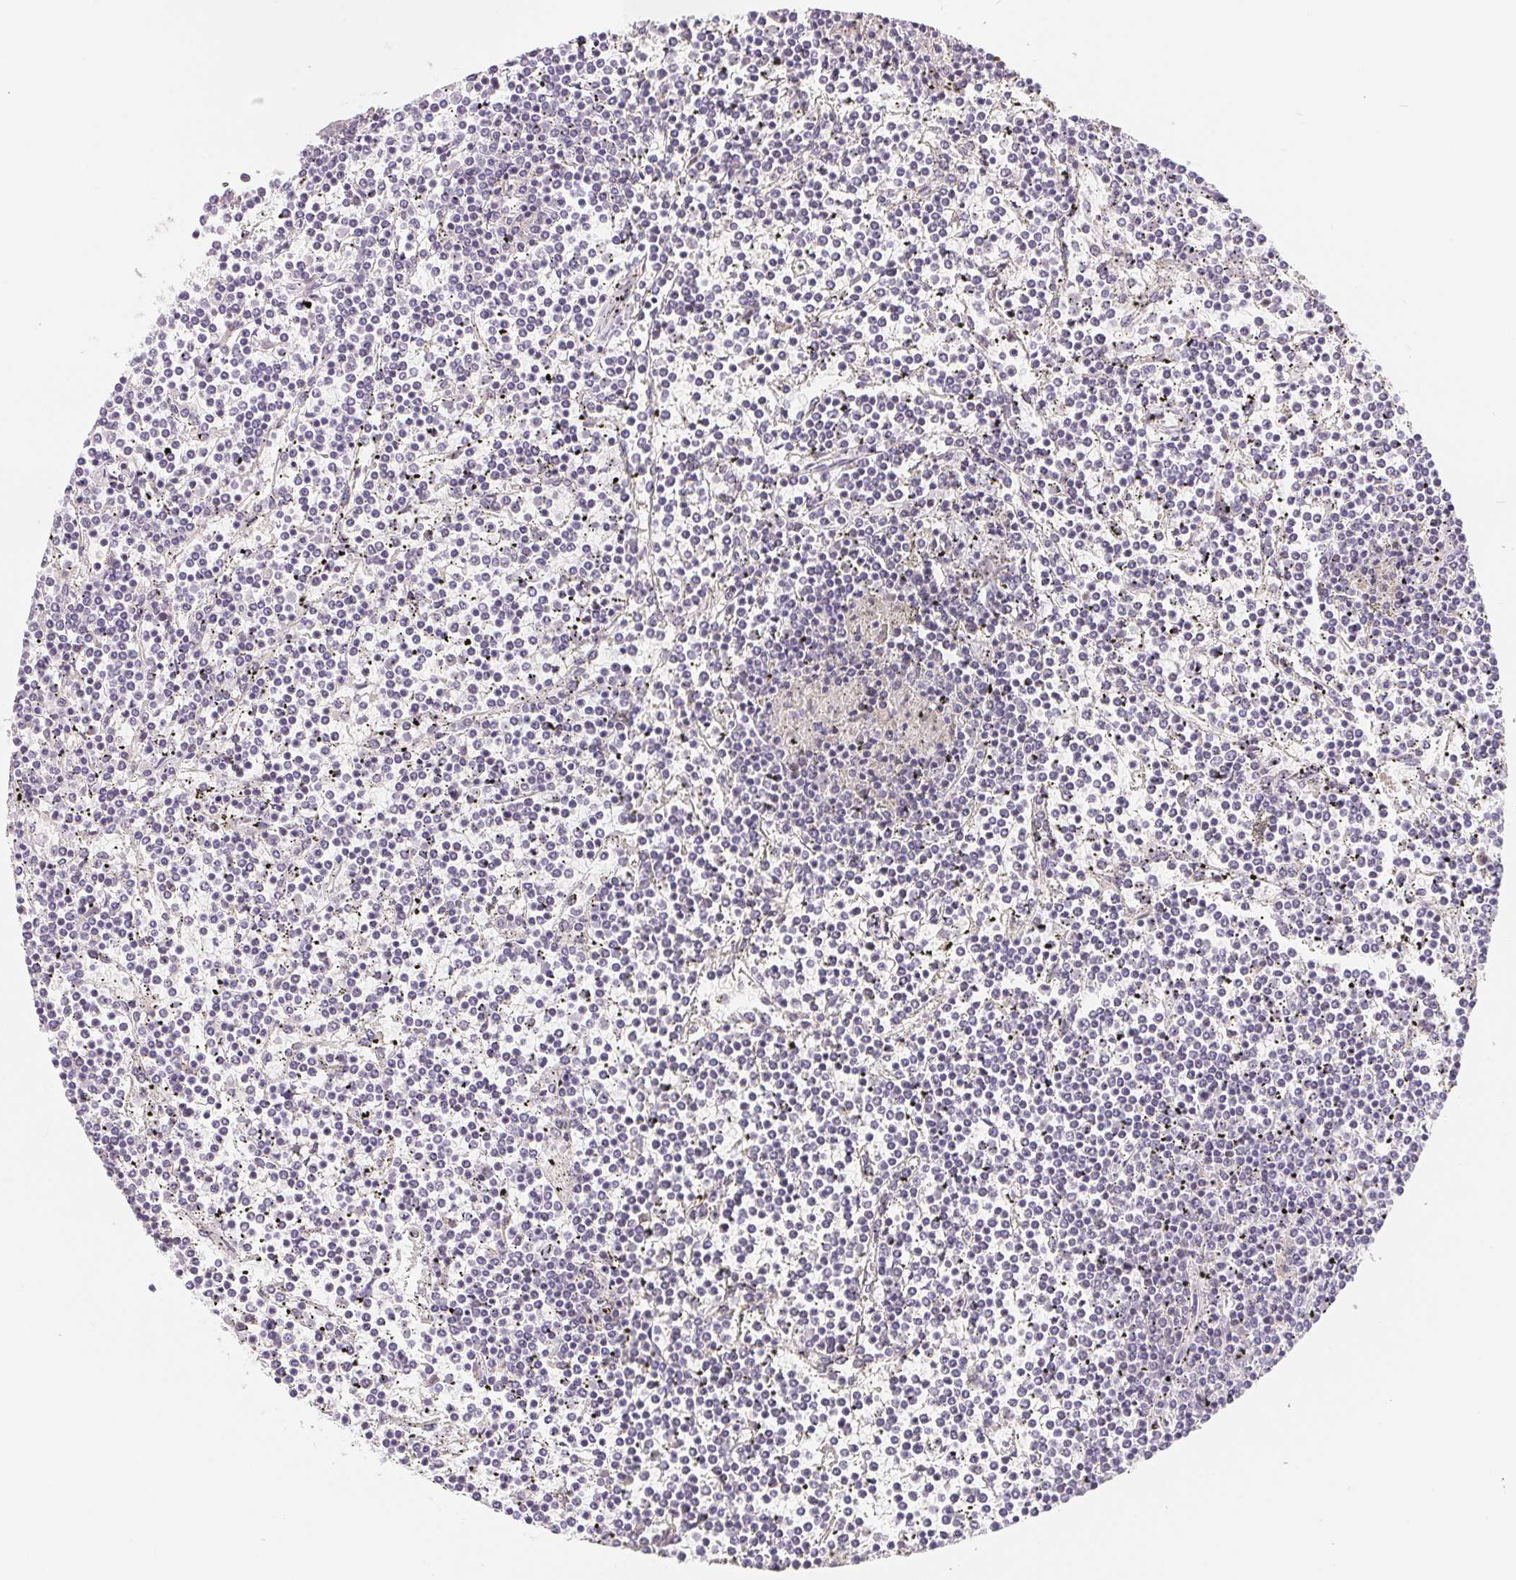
{"staining": {"intensity": "negative", "quantity": "none", "location": "none"}, "tissue": "lymphoma", "cell_type": "Tumor cells", "image_type": "cancer", "snomed": [{"axis": "morphology", "description": "Malignant lymphoma, non-Hodgkin's type, Low grade"}, {"axis": "topography", "description": "Spleen"}], "caption": "Low-grade malignant lymphoma, non-Hodgkin's type was stained to show a protein in brown. There is no significant expression in tumor cells. (DAB (3,3'-diaminobenzidine) immunohistochemistry (IHC), high magnification).", "gene": "LCA5L", "patient": {"sex": "female", "age": 19}}